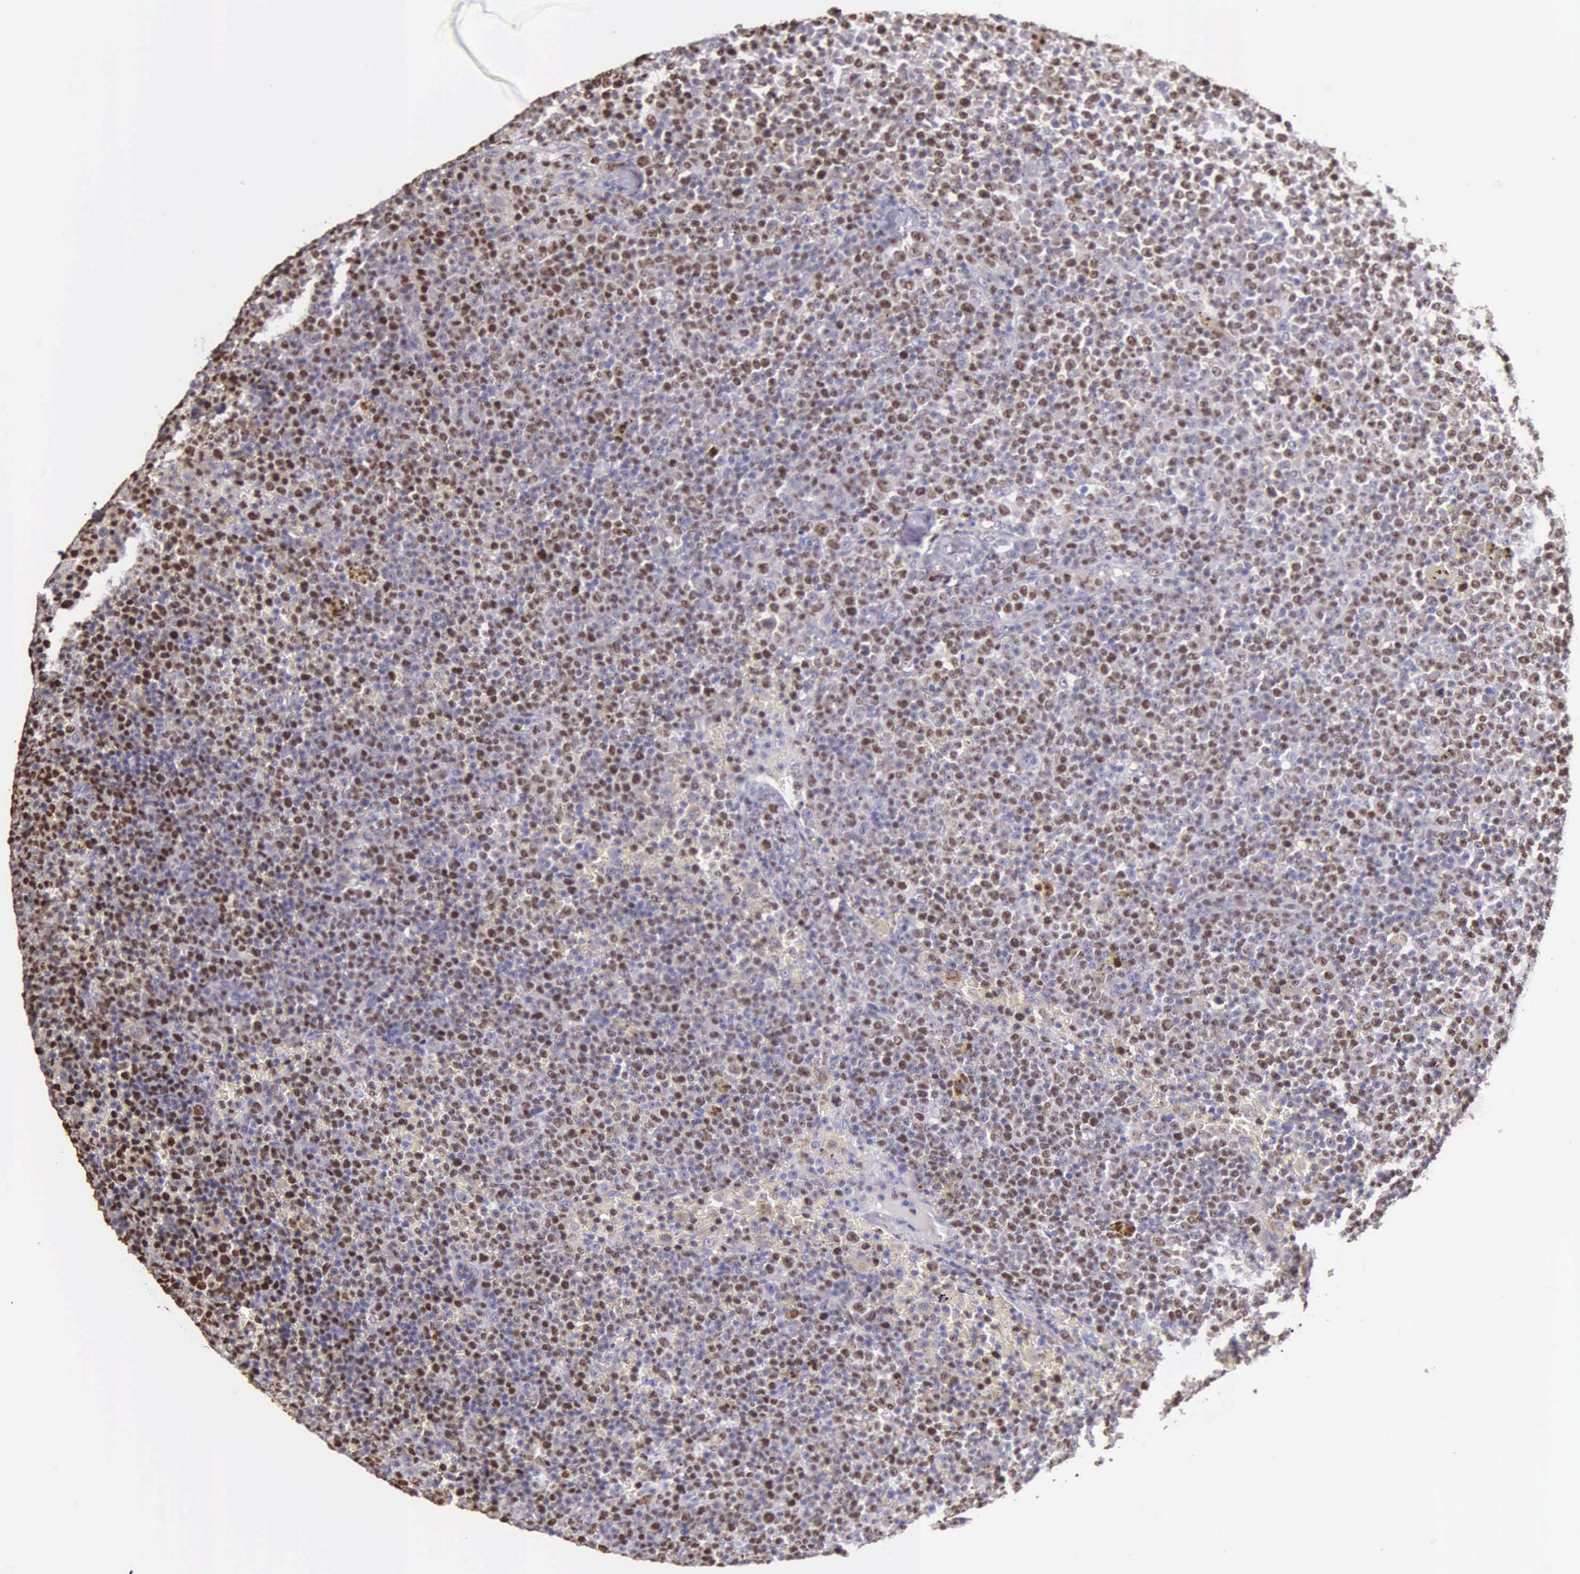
{"staining": {"intensity": "moderate", "quantity": "25%-75%", "location": "nuclear"}, "tissue": "lymphoma", "cell_type": "Tumor cells", "image_type": "cancer", "snomed": [{"axis": "morphology", "description": "Malignant lymphoma, non-Hodgkin's type, Low grade"}, {"axis": "topography", "description": "Lymph node"}], "caption": "Immunohistochemical staining of lymphoma reveals medium levels of moderate nuclear positivity in approximately 25%-75% of tumor cells. The staining is performed using DAB (3,3'-diaminobenzidine) brown chromogen to label protein expression. The nuclei are counter-stained blue using hematoxylin.", "gene": "MCM5", "patient": {"sex": "male", "age": 50}}